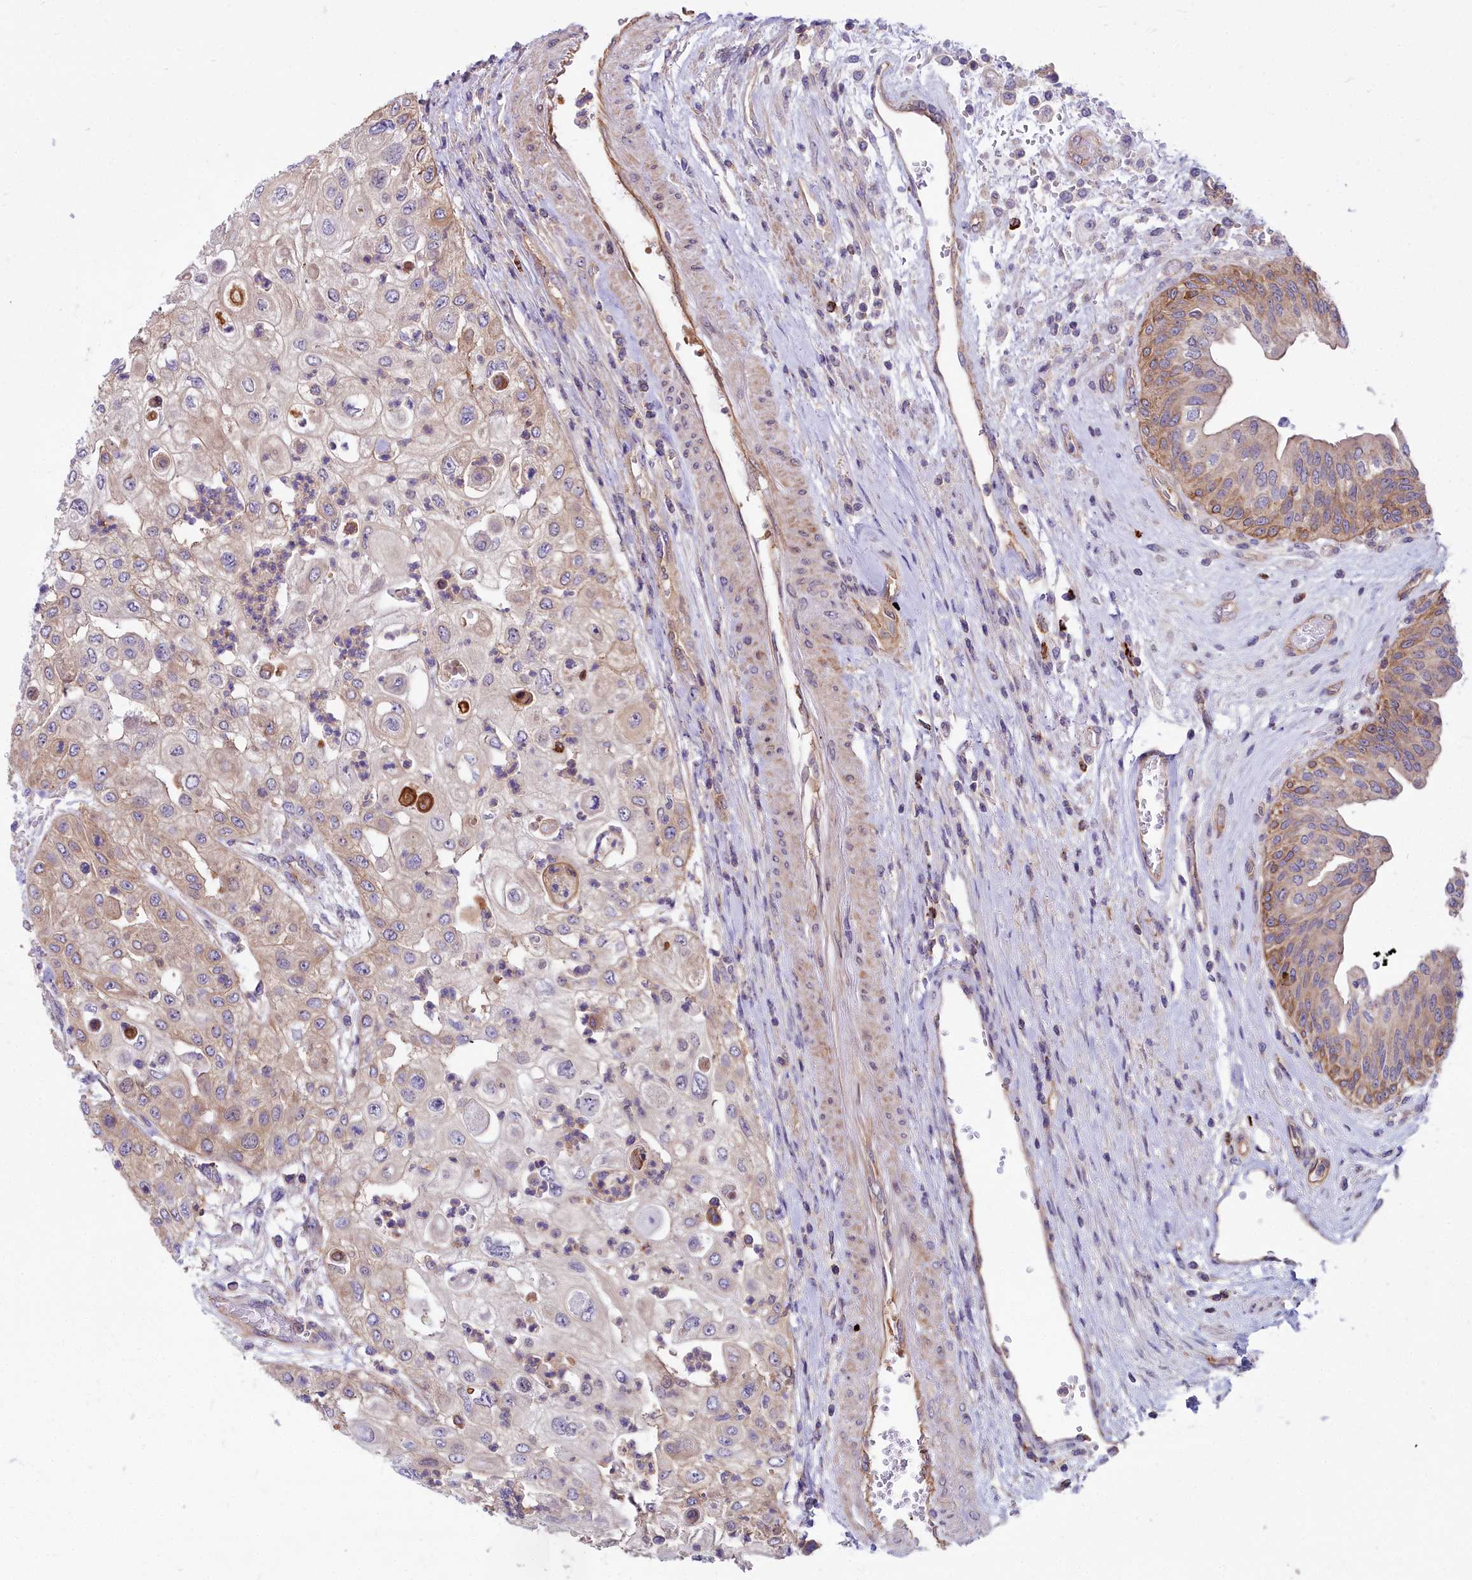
{"staining": {"intensity": "weak", "quantity": "25%-75%", "location": "cytoplasmic/membranous"}, "tissue": "urothelial cancer", "cell_type": "Tumor cells", "image_type": "cancer", "snomed": [{"axis": "morphology", "description": "Urothelial carcinoma, High grade"}, {"axis": "topography", "description": "Urinary bladder"}], "caption": "IHC micrograph of urothelial carcinoma (high-grade) stained for a protein (brown), which exhibits low levels of weak cytoplasmic/membranous staining in approximately 25%-75% of tumor cells.", "gene": "HLA-DOA", "patient": {"sex": "female", "age": 79}}